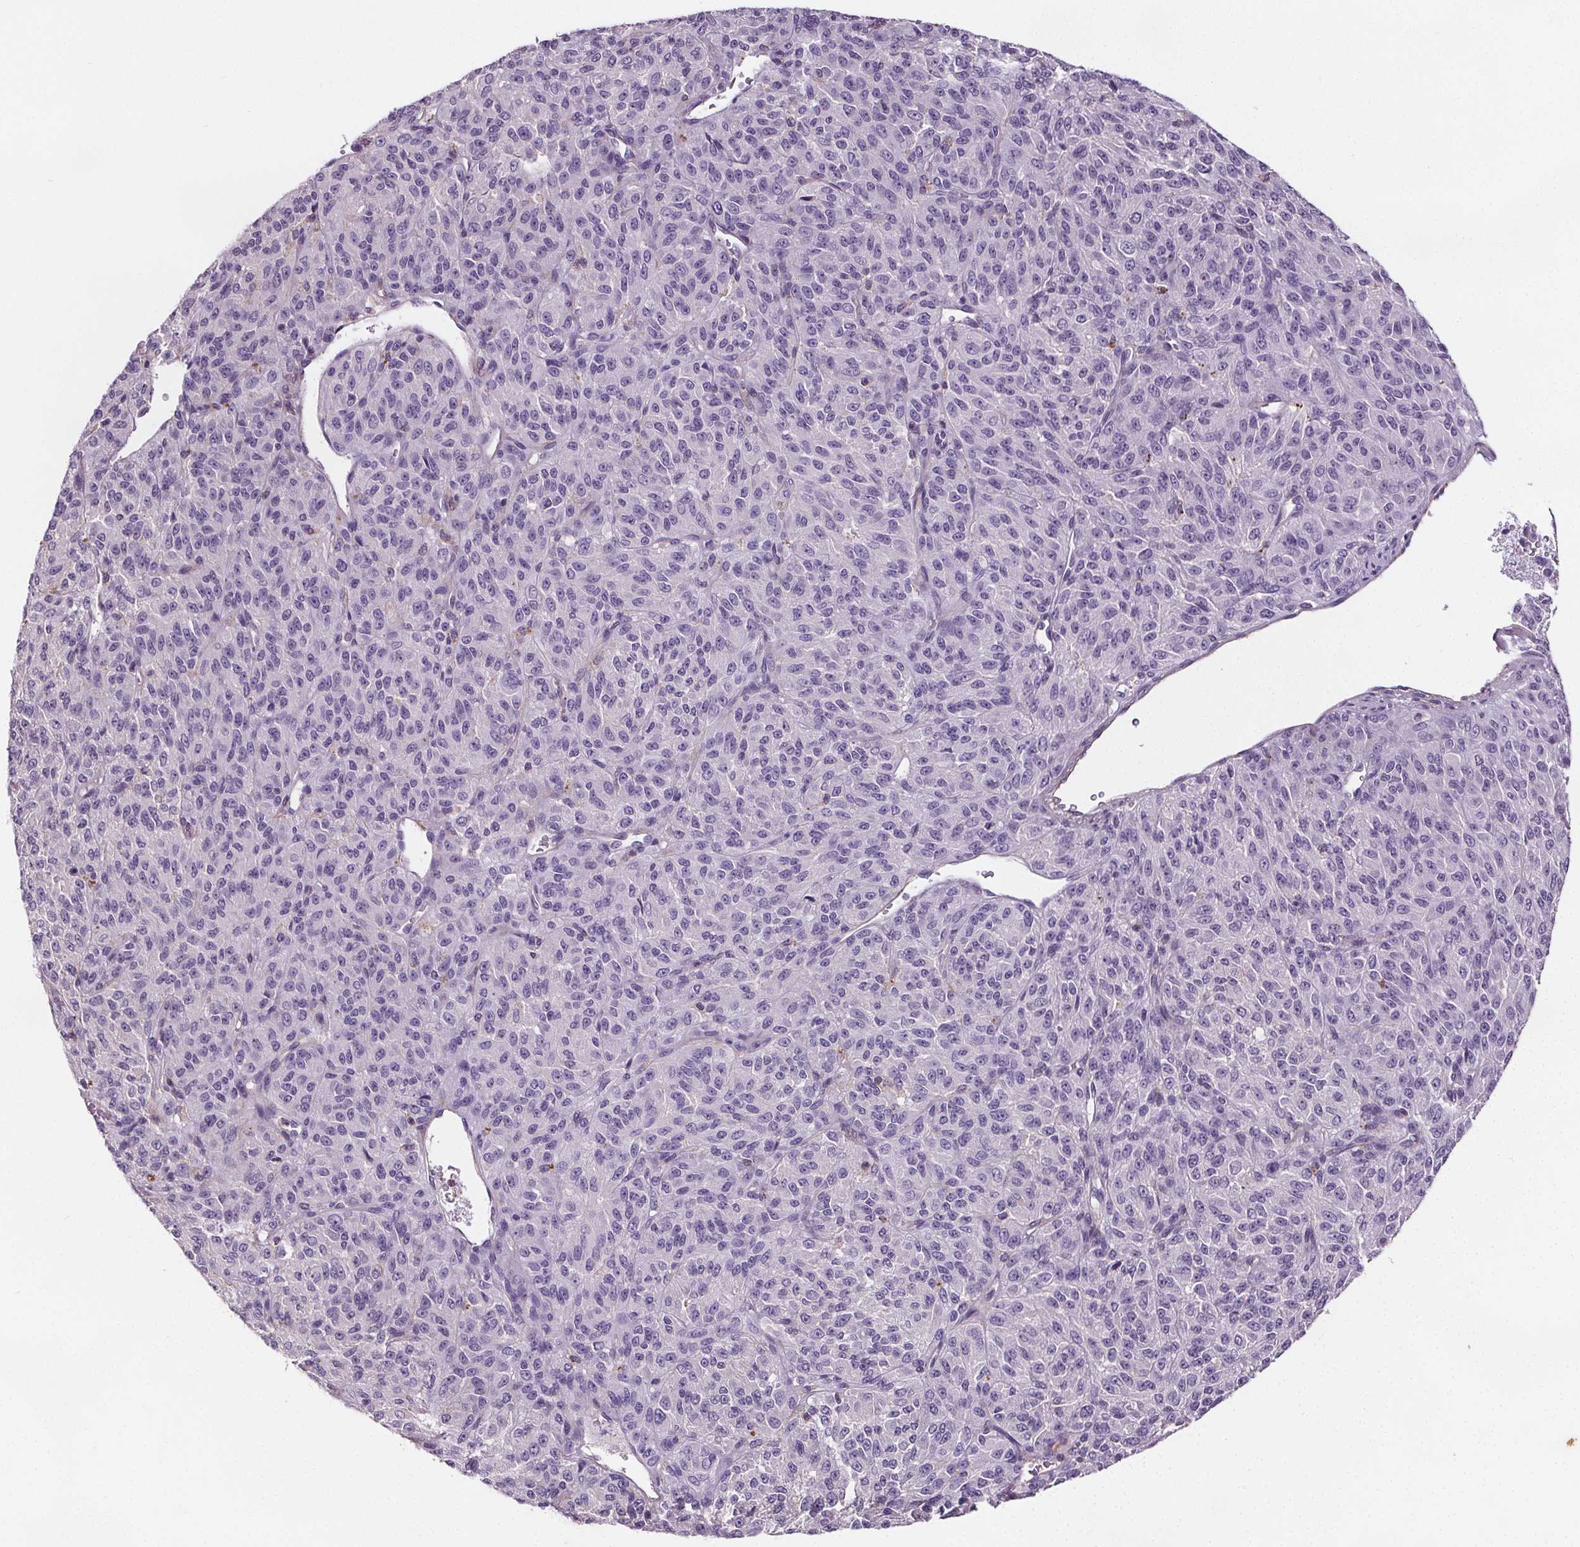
{"staining": {"intensity": "negative", "quantity": "none", "location": "none"}, "tissue": "melanoma", "cell_type": "Tumor cells", "image_type": "cancer", "snomed": [{"axis": "morphology", "description": "Malignant melanoma, Metastatic site"}, {"axis": "topography", "description": "Brain"}], "caption": "High power microscopy image of an immunohistochemistry histopathology image of malignant melanoma (metastatic site), revealing no significant expression in tumor cells.", "gene": "C19orf84", "patient": {"sex": "female", "age": 56}}